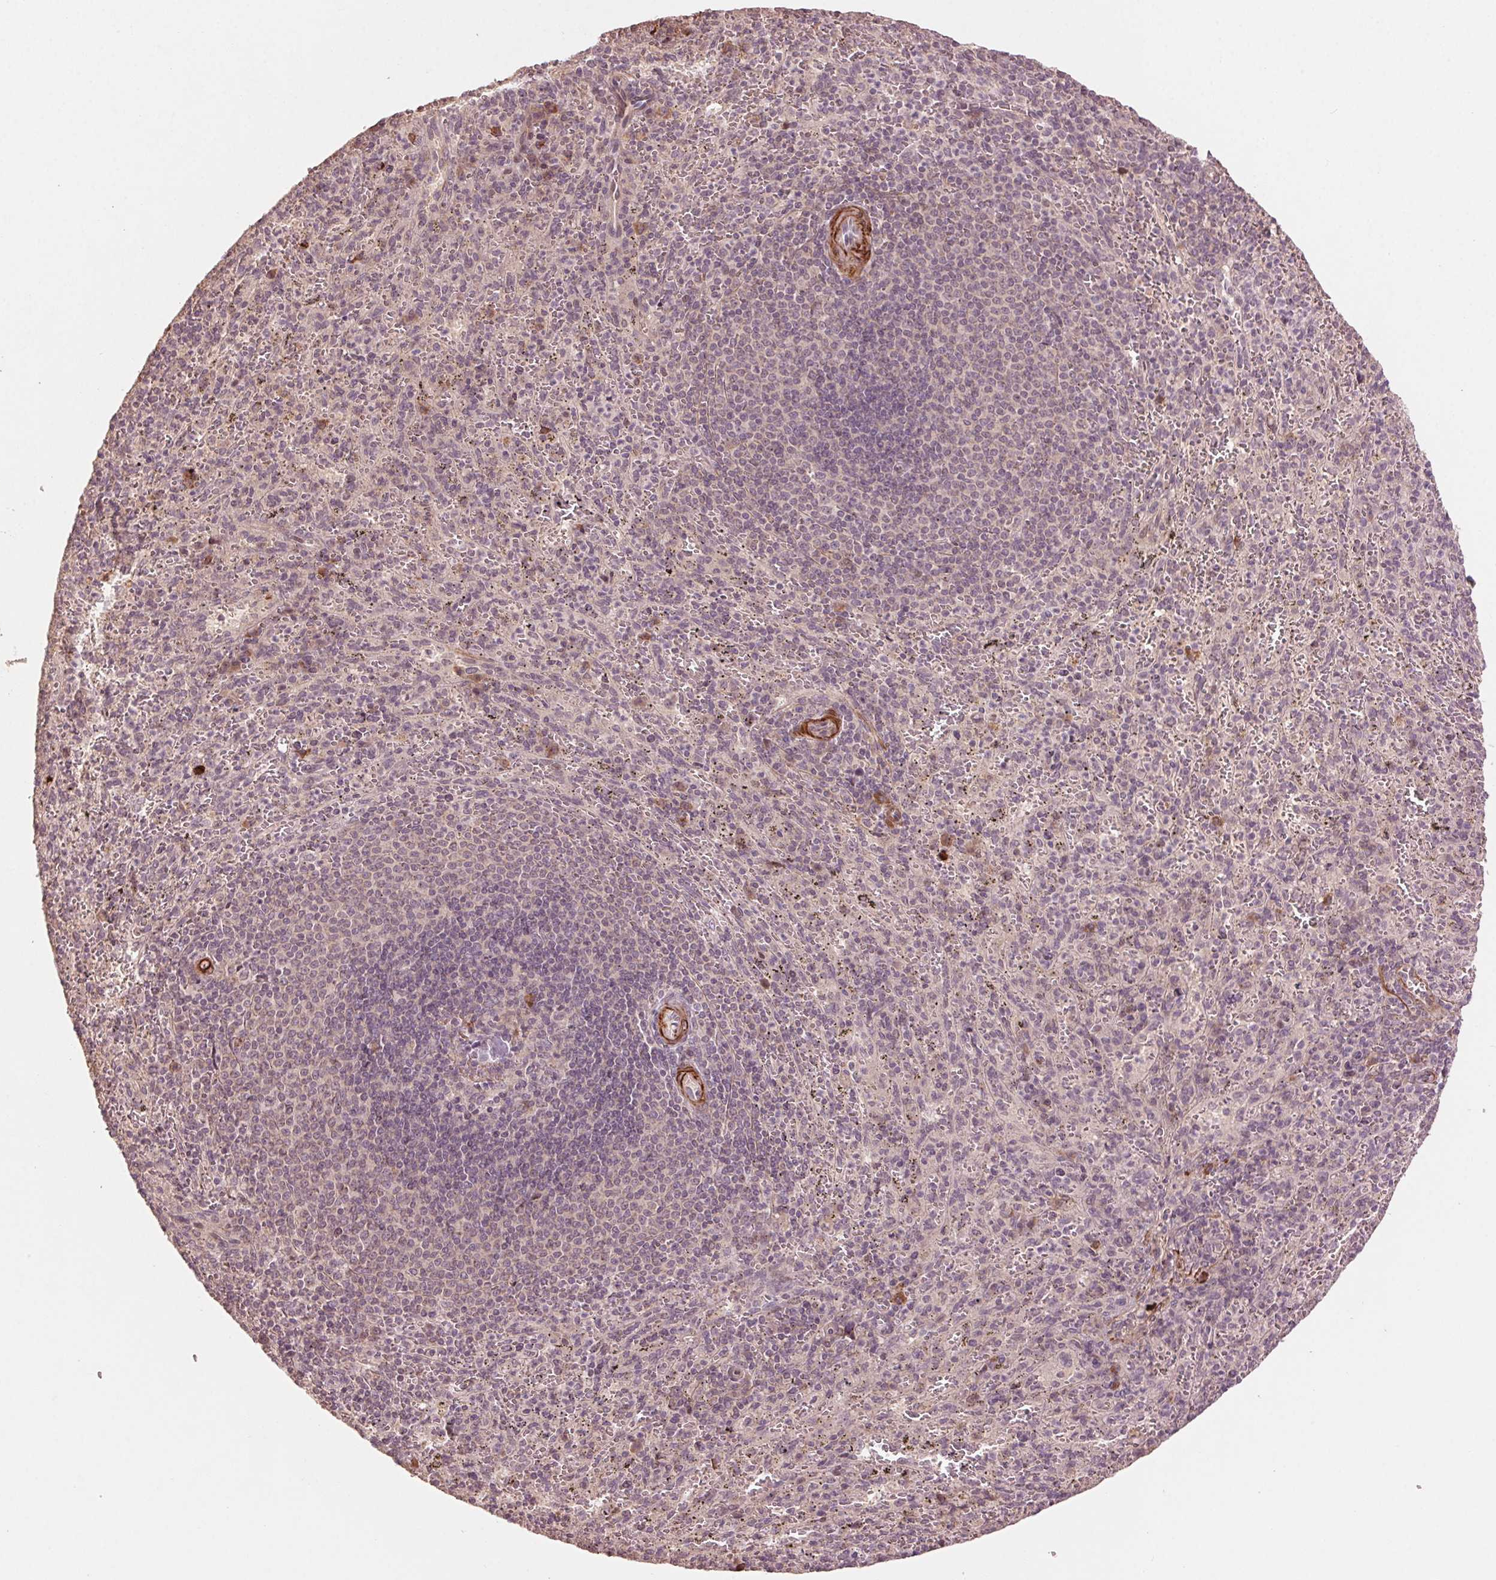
{"staining": {"intensity": "weak", "quantity": "25%-75%", "location": "cytoplasmic/membranous"}, "tissue": "spleen", "cell_type": "Cells in red pulp", "image_type": "normal", "snomed": [{"axis": "morphology", "description": "Normal tissue, NOS"}, {"axis": "topography", "description": "Spleen"}], "caption": "Weak cytoplasmic/membranous protein expression is seen in approximately 25%-75% of cells in red pulp in spleen. (DAB (3,3'-diaminobenzidine) IHC with brightfield microscopy, high magnification).", "gene": "SMLR1", "patient": {"sex": "male", "age": 57}}